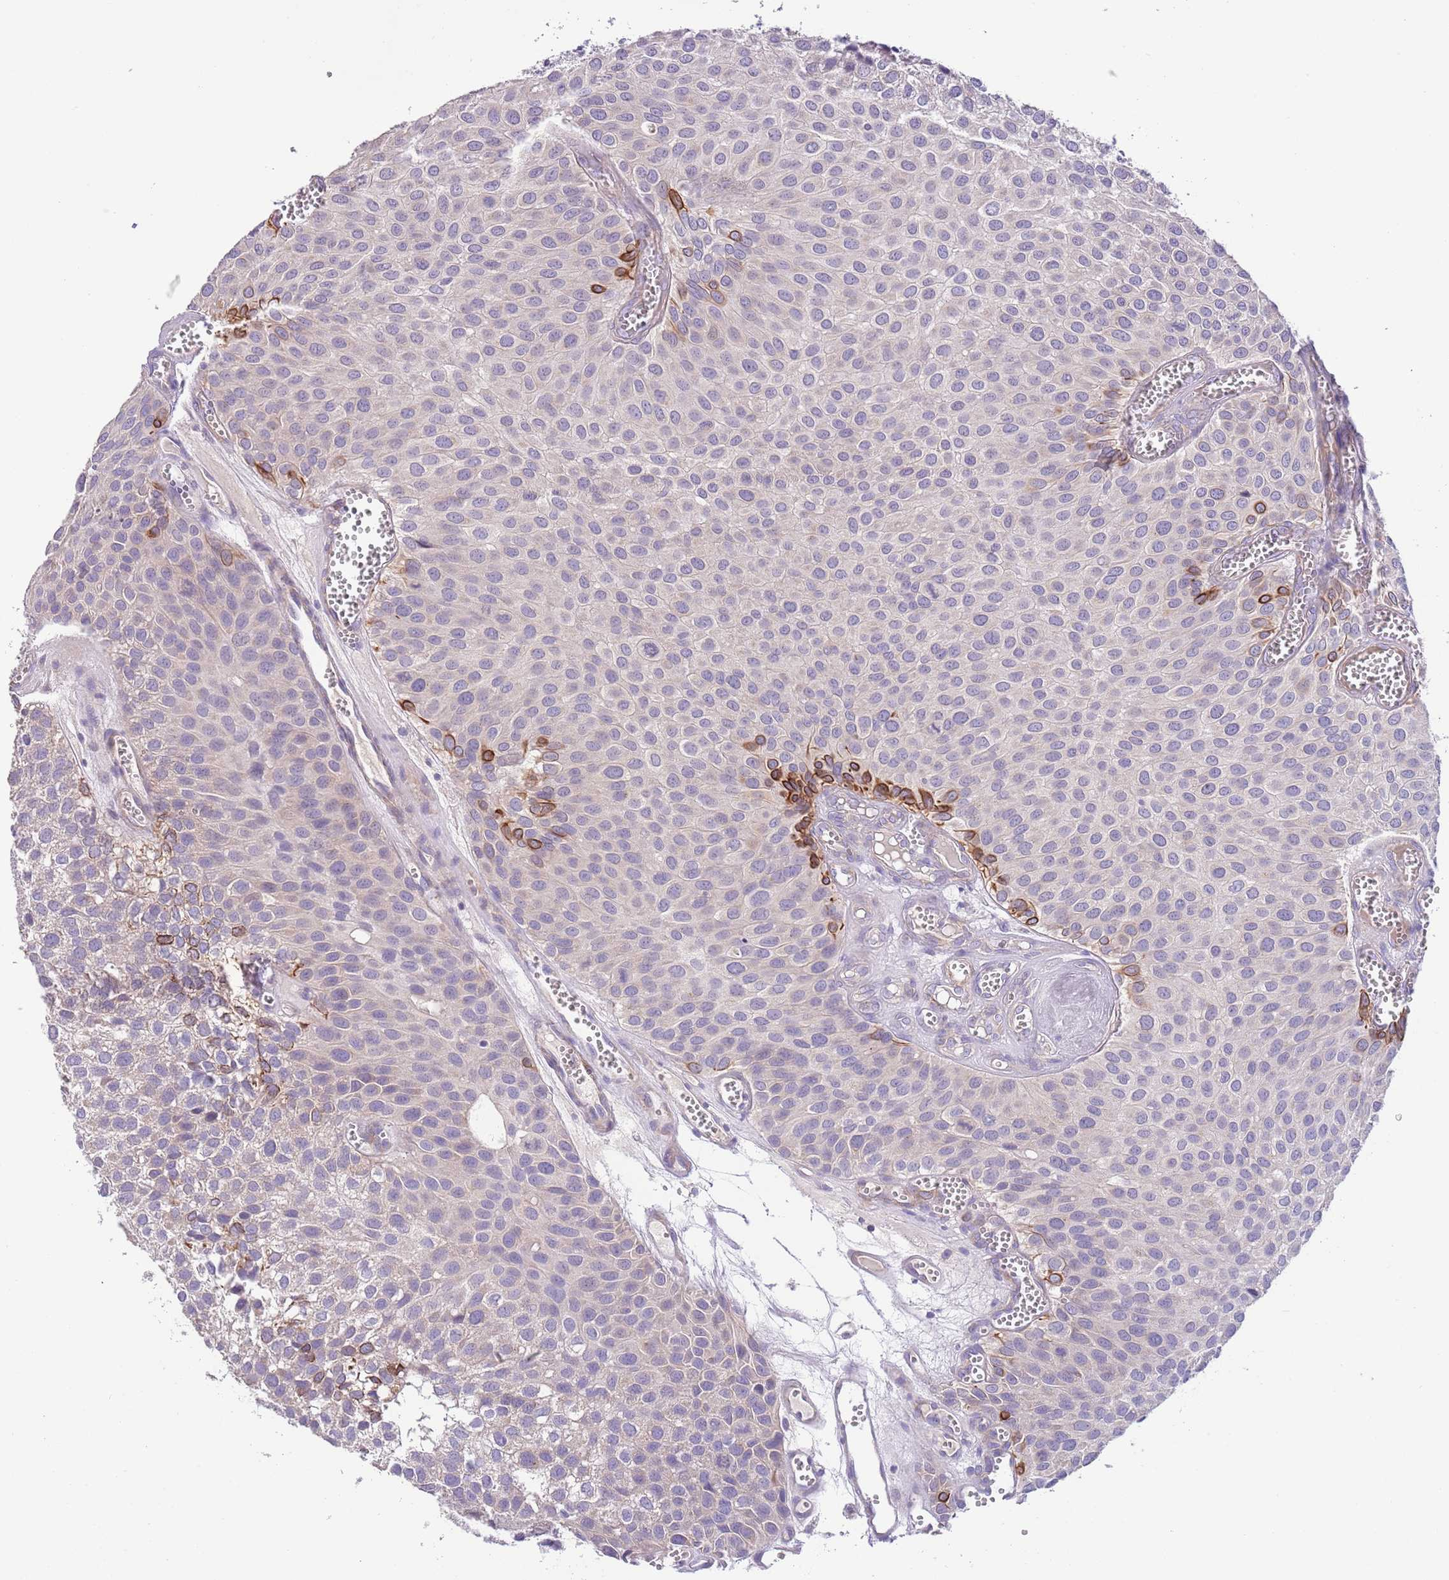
{"staining": {"intensity": "strong", "quantity": "<25%", "location": "cytoplasmic/membranous"}, "tissue": "urothelial cancer", "cell_type": "Tumor cells", "image_type": "cancer", "snomed": [{"axis": "morphology", "description": "Urothelial carcinoma, Low grade"}, {"axis": "topography", "description": "Urinary bladder"}], "caption": "IHC staining of low-grade urothelial carcinoma, which demonstrates medium levels of strong cytoplasmic/membranous staining in approximately <25% of tumor cells indicating strong cytoplasmic/membranous protein positivity. The staining was performed using DAB (3,3'-diaminobenzidine) (brown) for protein detection and nuclei were counterstained in hematoxylin (blue).", "gene": "ZNF658", "patient": {"sex": "male", "age": 88}}